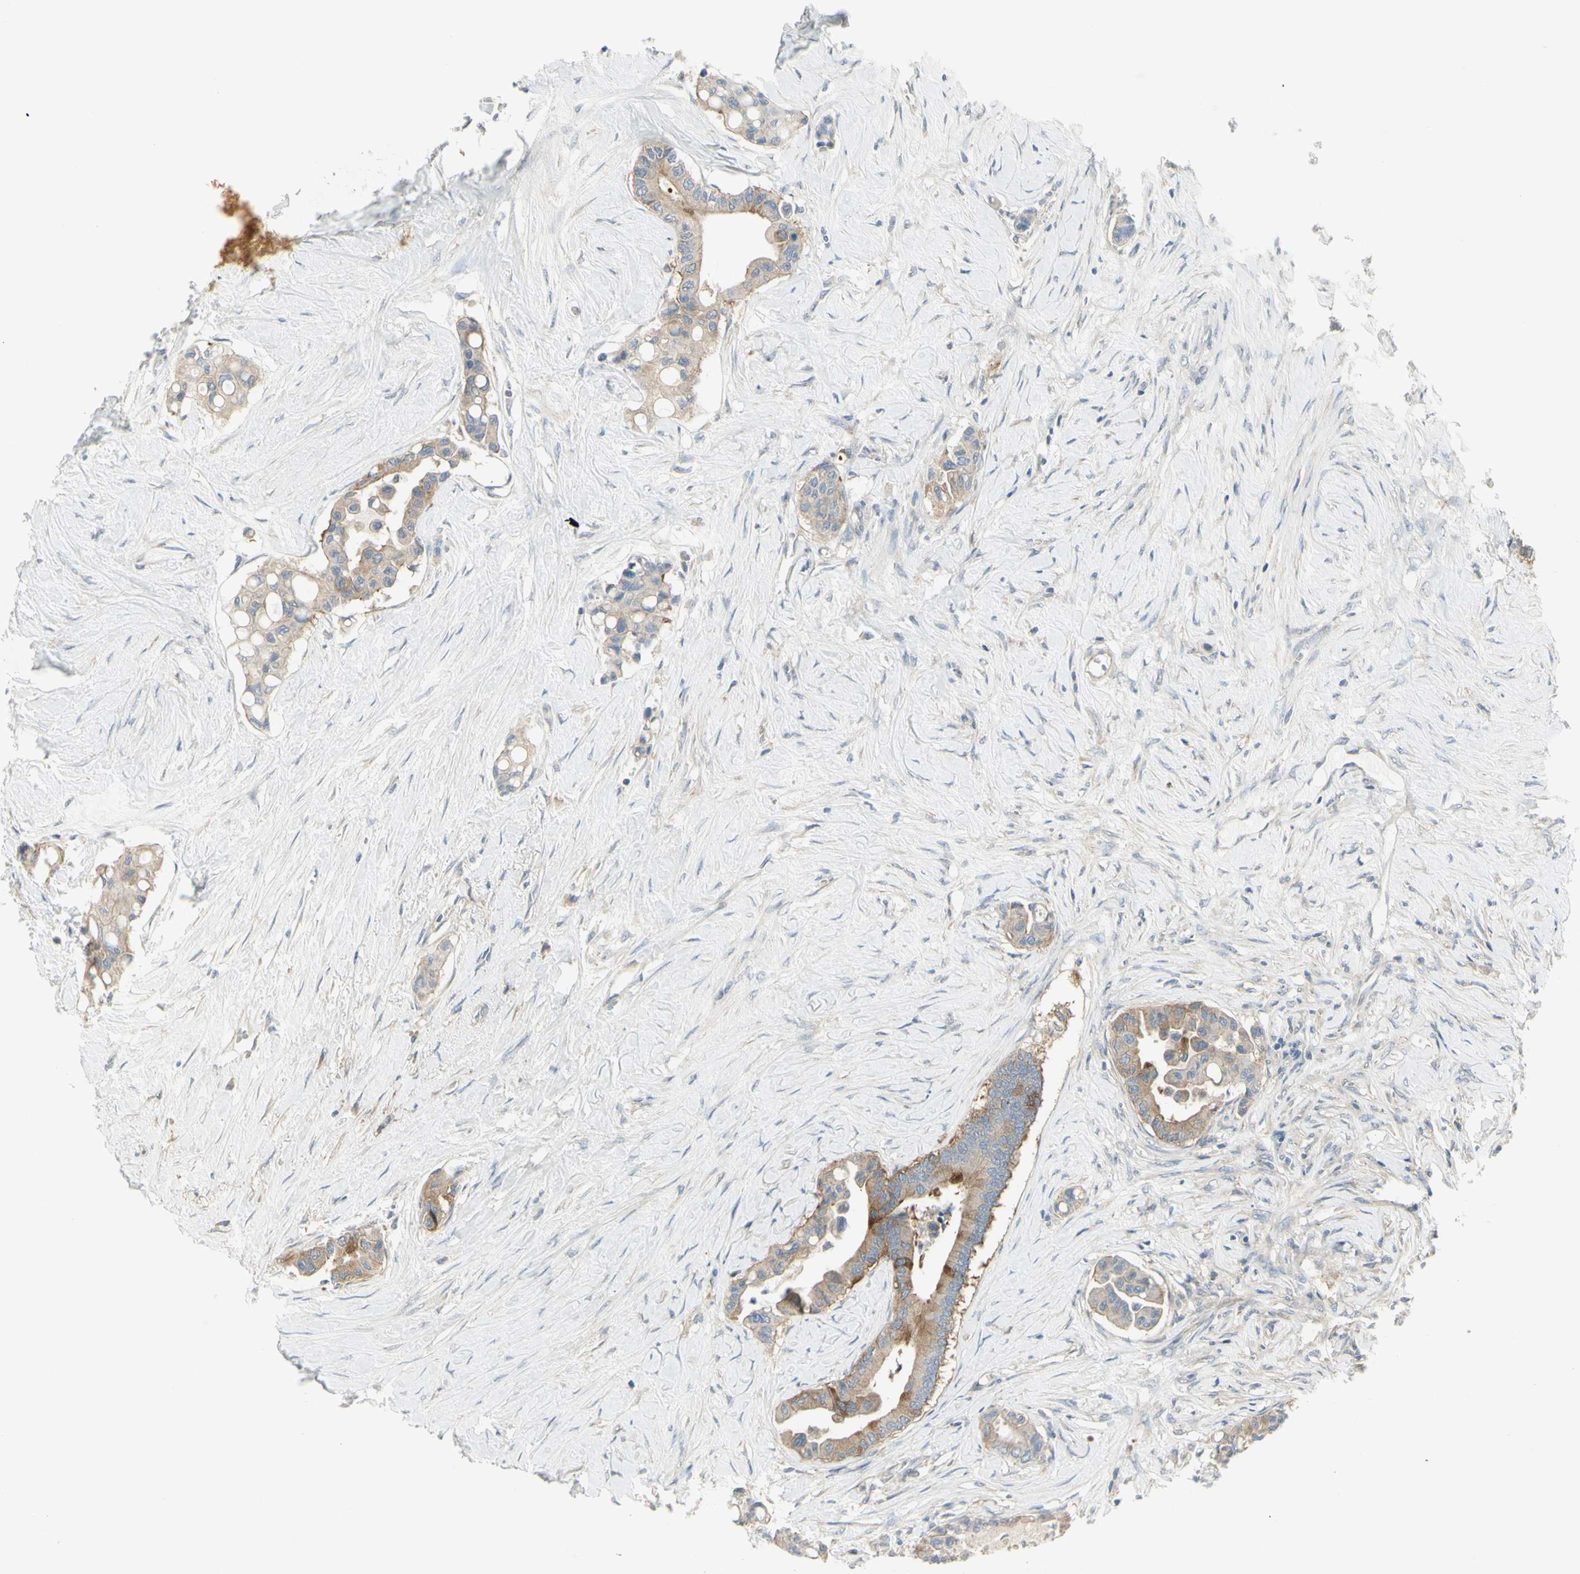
{"staining": {"intensity": "weak", "quantity": ">75%", "location": "cytoplasmic/membranous"}, "tissue": "colorectal cancer", "cell_type": "Tumor cells", "image_type": "cancer", "snomed": [{"axis": "morphology", "description": "Normal tissue, NOS"}, {"axis": "morphology", "description": "Adenocarcinoma, NOS"}, {"axis": "topography", "description": "Colon"}], "caption": "An image of colorectal cancer (adenocarcinoma) stained for a protein demonstrates weak cytoplasmic/membranous brown staining in tumor cells. (DAB IHC, brown staining for protein, blue staining for nuclei).", "gene": "CCNB2", "patient": {"sex": "male", "age": 82}}